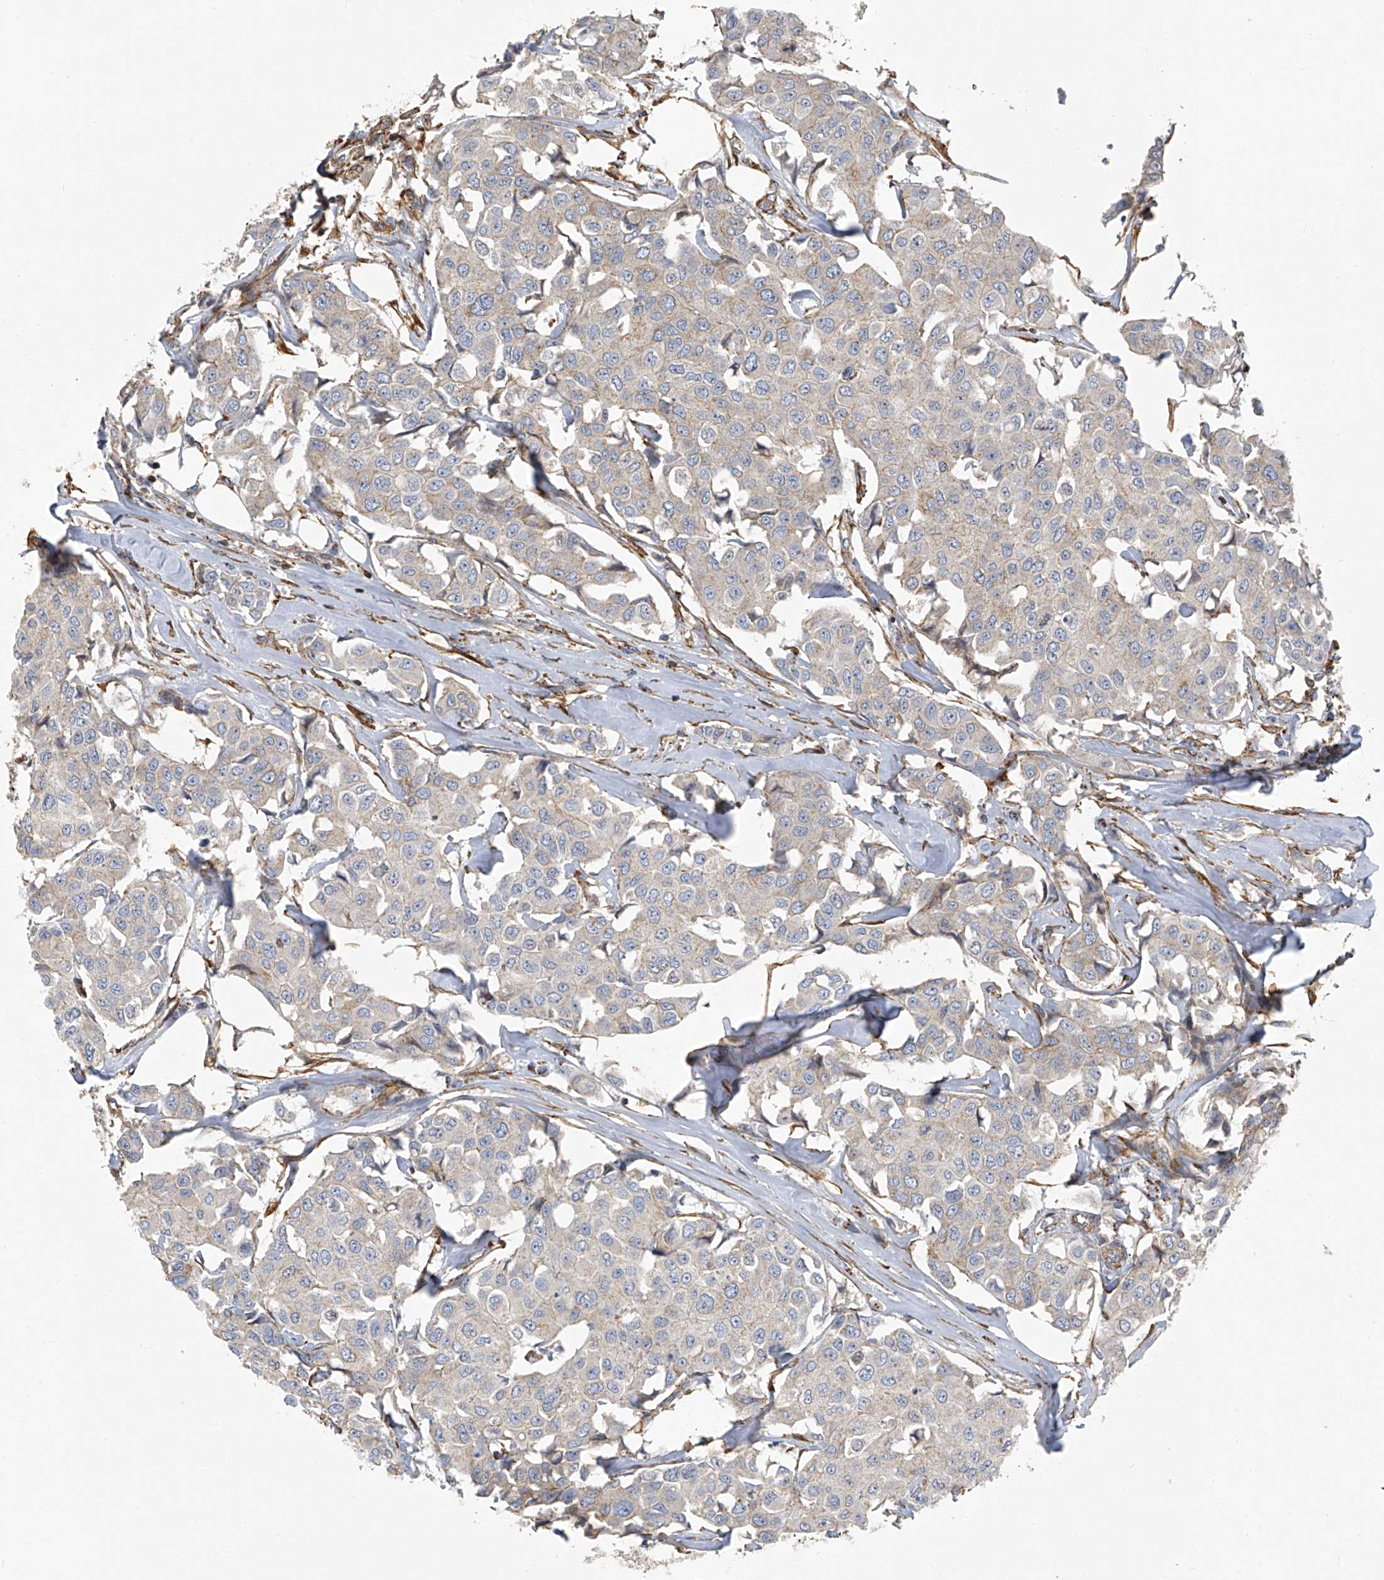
{"staining": {"intensity": "negative", "quantity": "none", "location": "none"}, "tissue": "breast cancer", "cell_type": "Tumor cells", "image_type": "cancer", "snomed": [{"axis": "morphology", "description": "Duct carcinoma"}, {"axis": "topography", "description": "Breast"}], "caption": "The photomicrograph displays no significant positivity in tumor cells of breast cancer (invasive ductal carcinoma). (DAB (3,3'-diaminobenzidine) IHC, high magnification).", "gene": "SEPTIN7", "patient": {"sex": "female", "age": 80}}